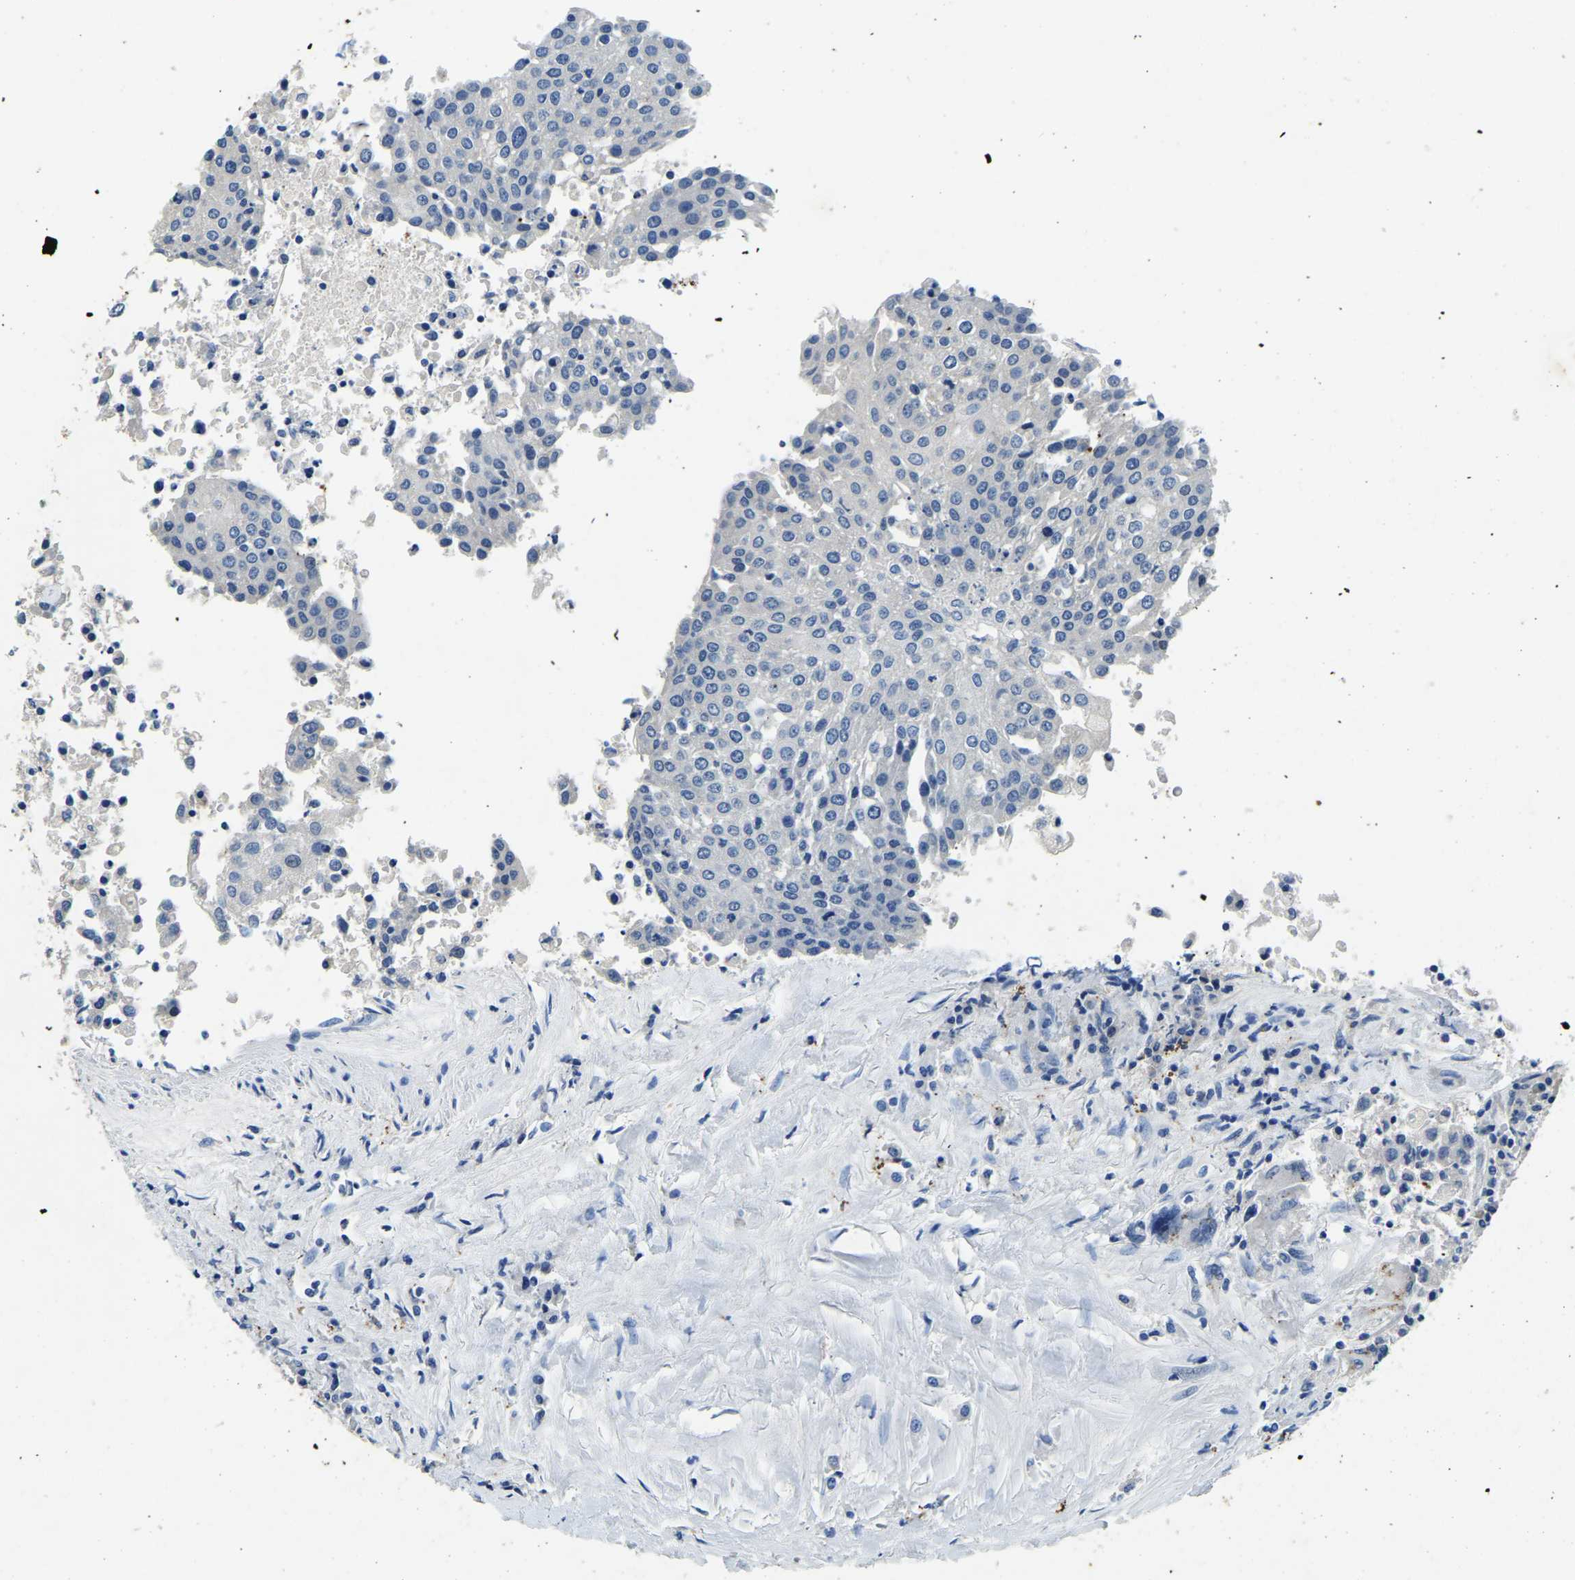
{"staining": {"intensity": "negative", "quantity": "none", "location": "none"}, "tissue": "urothelial cancer", "cell_type": "Tumor cells", "image_type": "cancer", "snomed": [{"axis": "morphology", "description": "Urothelial carcinoma, High grade"}, {"axis": "topography", "description": "Urinary bladder"}], "caption": "The image displays no staining of tumor cells in urothelial cancer. The staining is performed using DAB brown chromogen with nuclei counter-stained in using hematoxylin.", "gene": "UBN2", "patient": {"sex": "female", "age": 85}}